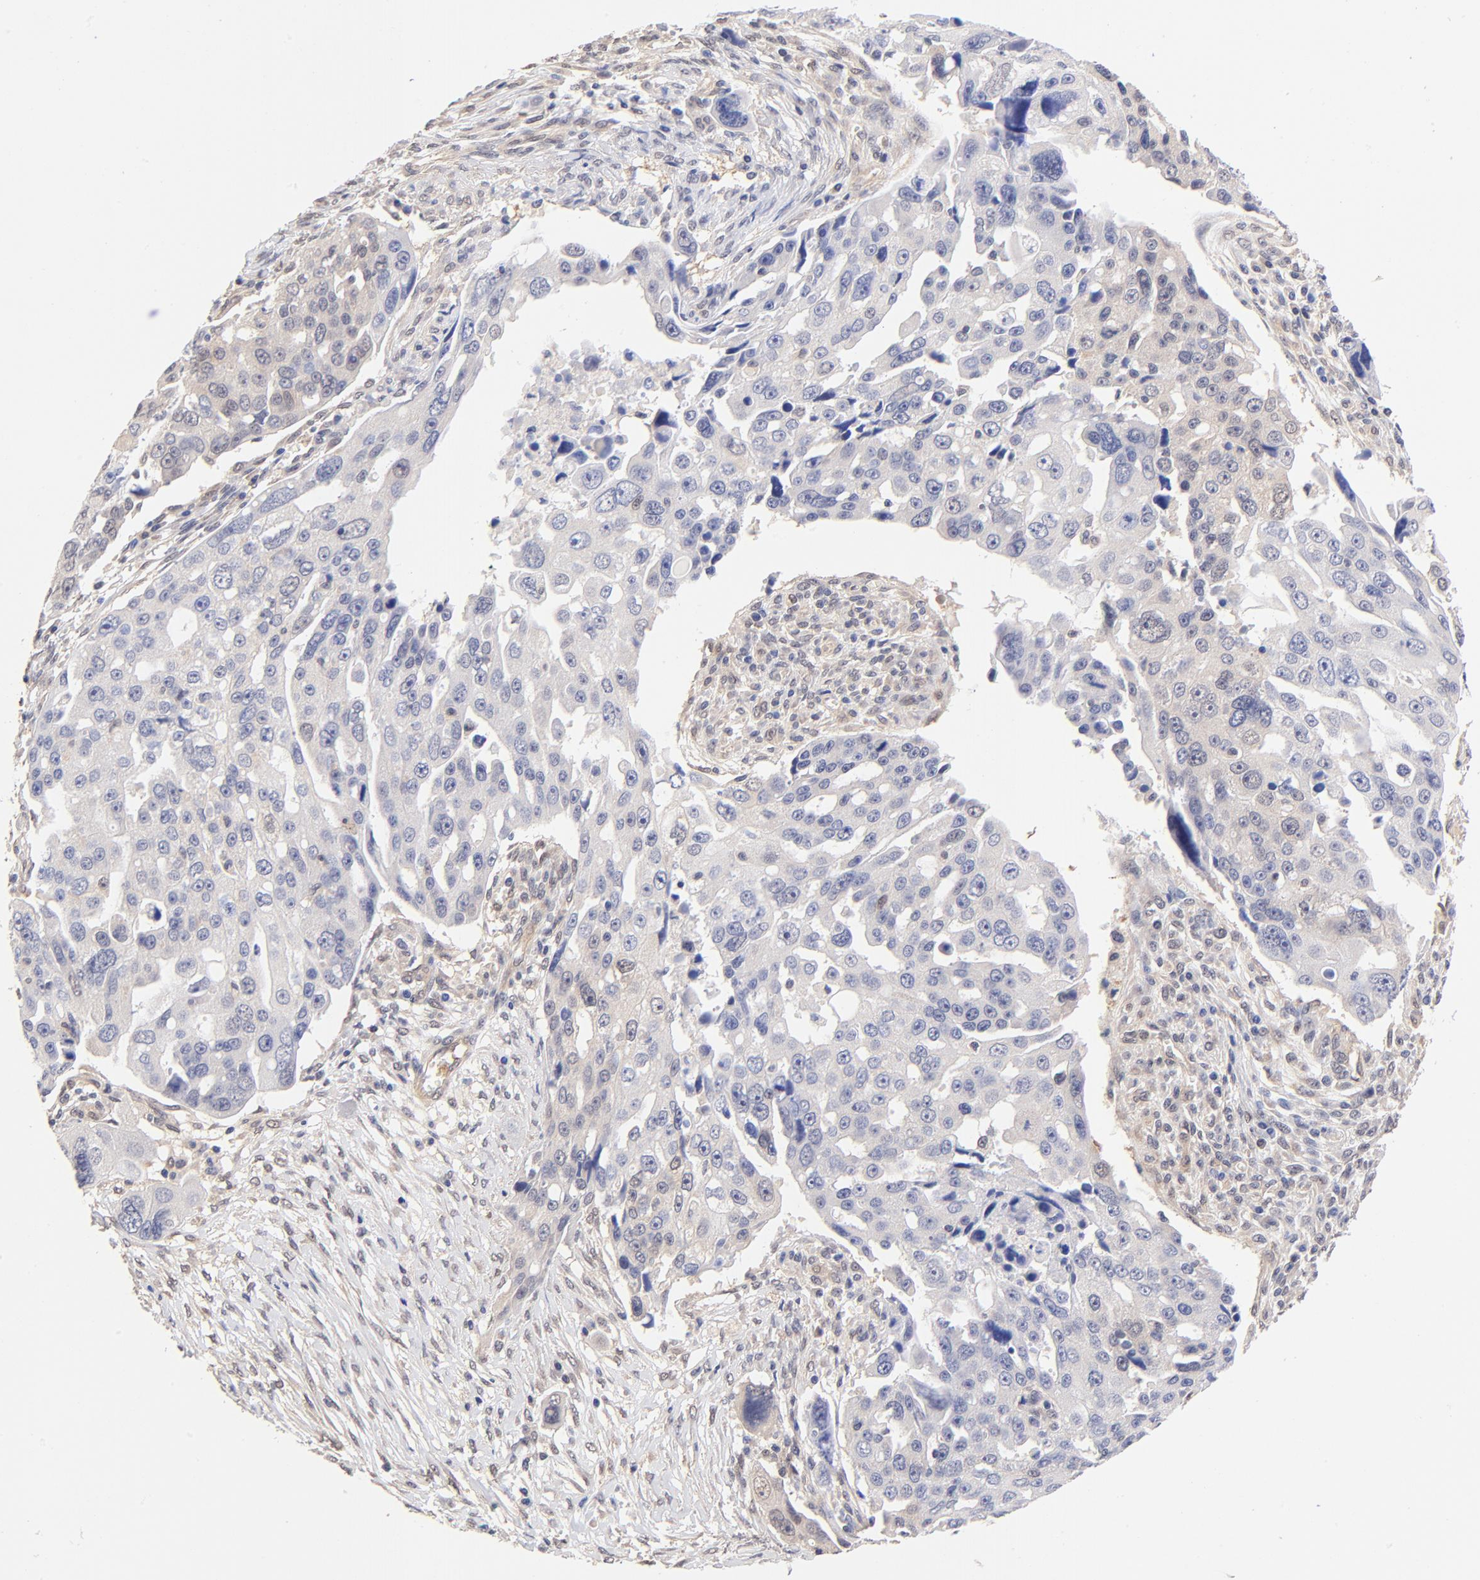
{"staining": {"intensity": "negative", "quantity": "none", "location": "none"}, "tissue": "ovarian cancer", "cell_type": "Tumor cells", "image_type": "cancer", "snomed": [{"axis": "morphology", "description": "Carcinoma, endometroid"}, {"axis": "topography", "description": "Ovary"}], "caption": "Tumor cells show no significant protein expression in ovarian cancer (endometroid carcinoma).", "gene": "TXNL1", "patient": {"sex": "female", "age": 75}}